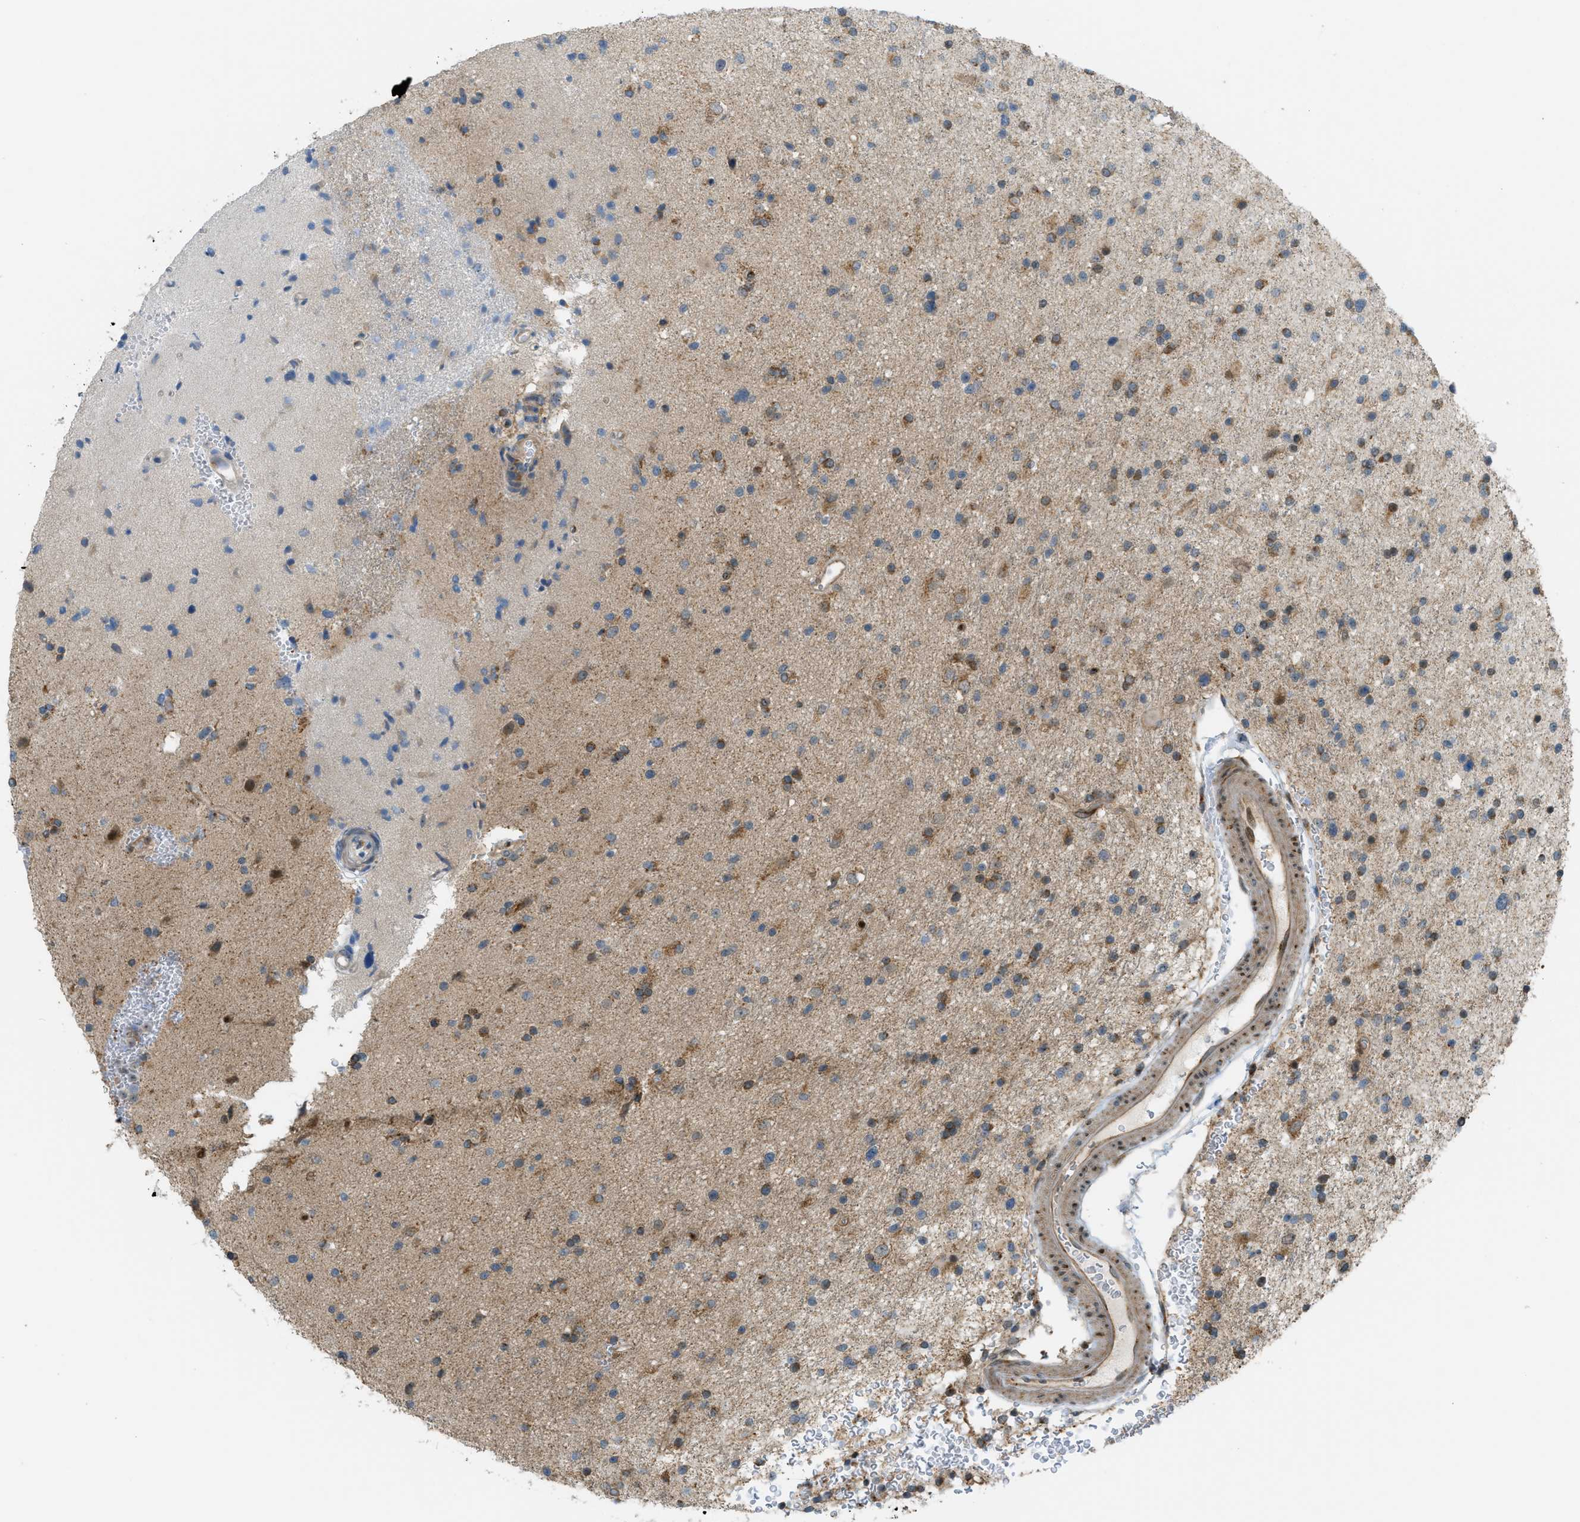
{"staining": {"intensity": "weak", "quantity": "25%-75%", "location": "nuclear"}, "tissue": "glioma", "cell_type": "Tumor cells", "image_type": "cancer", "snomed": [{"axis": "morphology", "description": "Glioma, malignant, High grade"}, {"axis": "topography", "description": "Brain"}], "caption": "High-power microscopy captured an immunohistochemistry photomicrograph of malignant glioma (high-grade), revealing weak nuclear expression in approximately 25%-75% of tumor cells. The protein of interest is stained brown, and the nuclei are stained in blue (DAB (3,3'-diaminobenzidine) IHC with brightfield microscopy, high magnification).", "gene": "CCDC186", "patient": {"sex": "male", "age": 33}}